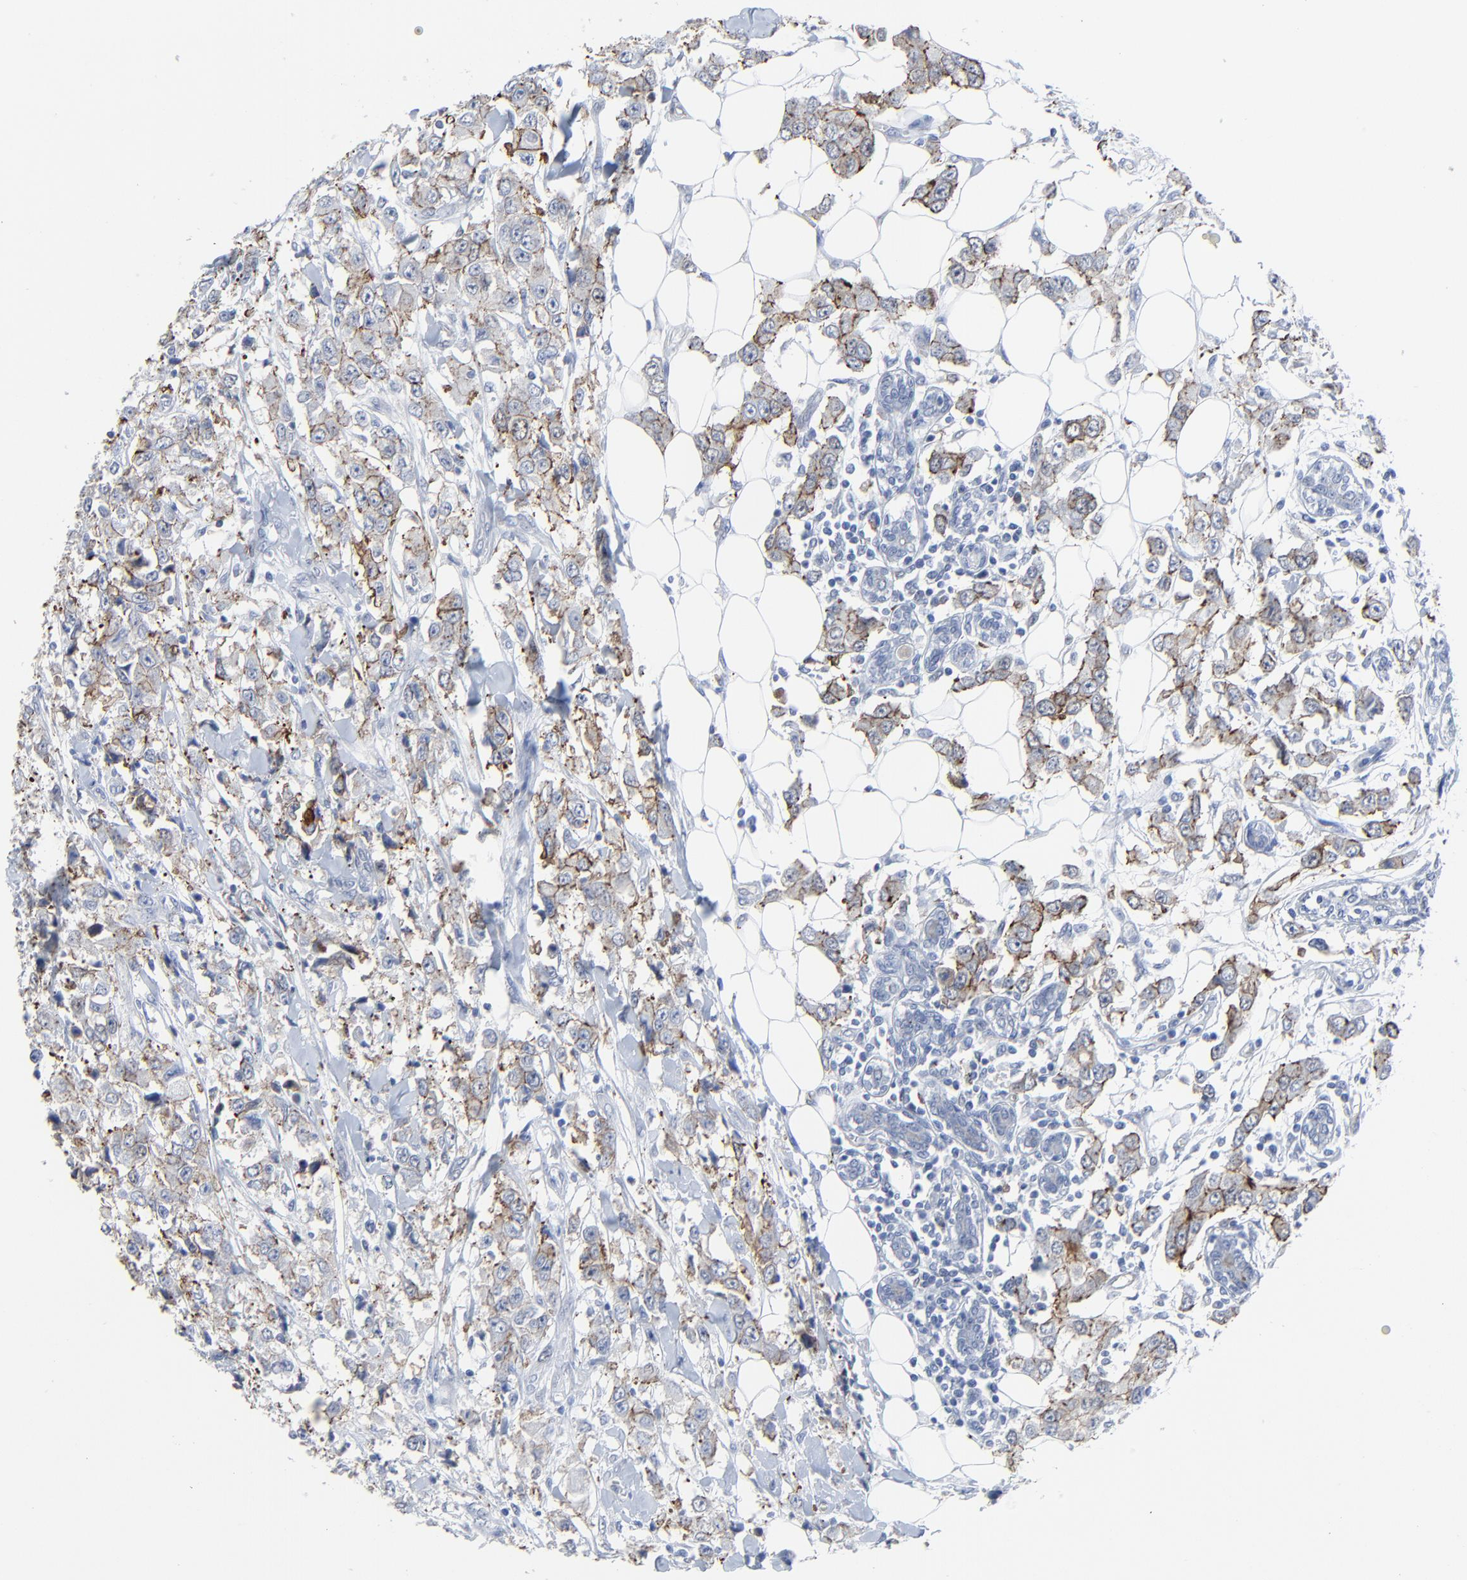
{"staining": {"intensity": "weak", "quantity": ">75%", "location": "cytoplasmic/membranous"}, "tissue": "breast cancer", "cell_type": "Tumor cells", "image_type": "cancer", "snomed": [{"axis": "morphology", "description": "Duct carcinoma"}, {"axis": "topography", "description": "Breast"}], "caption": "Brown immunohistochemical staining in human infiltrating ductal carcinoma (breast) shows weak cytoplasmic/membranous positivity in about >75% of tumor cells.", "gene": "BIRC3", "patient": {"sex": "female", "age": 58}}